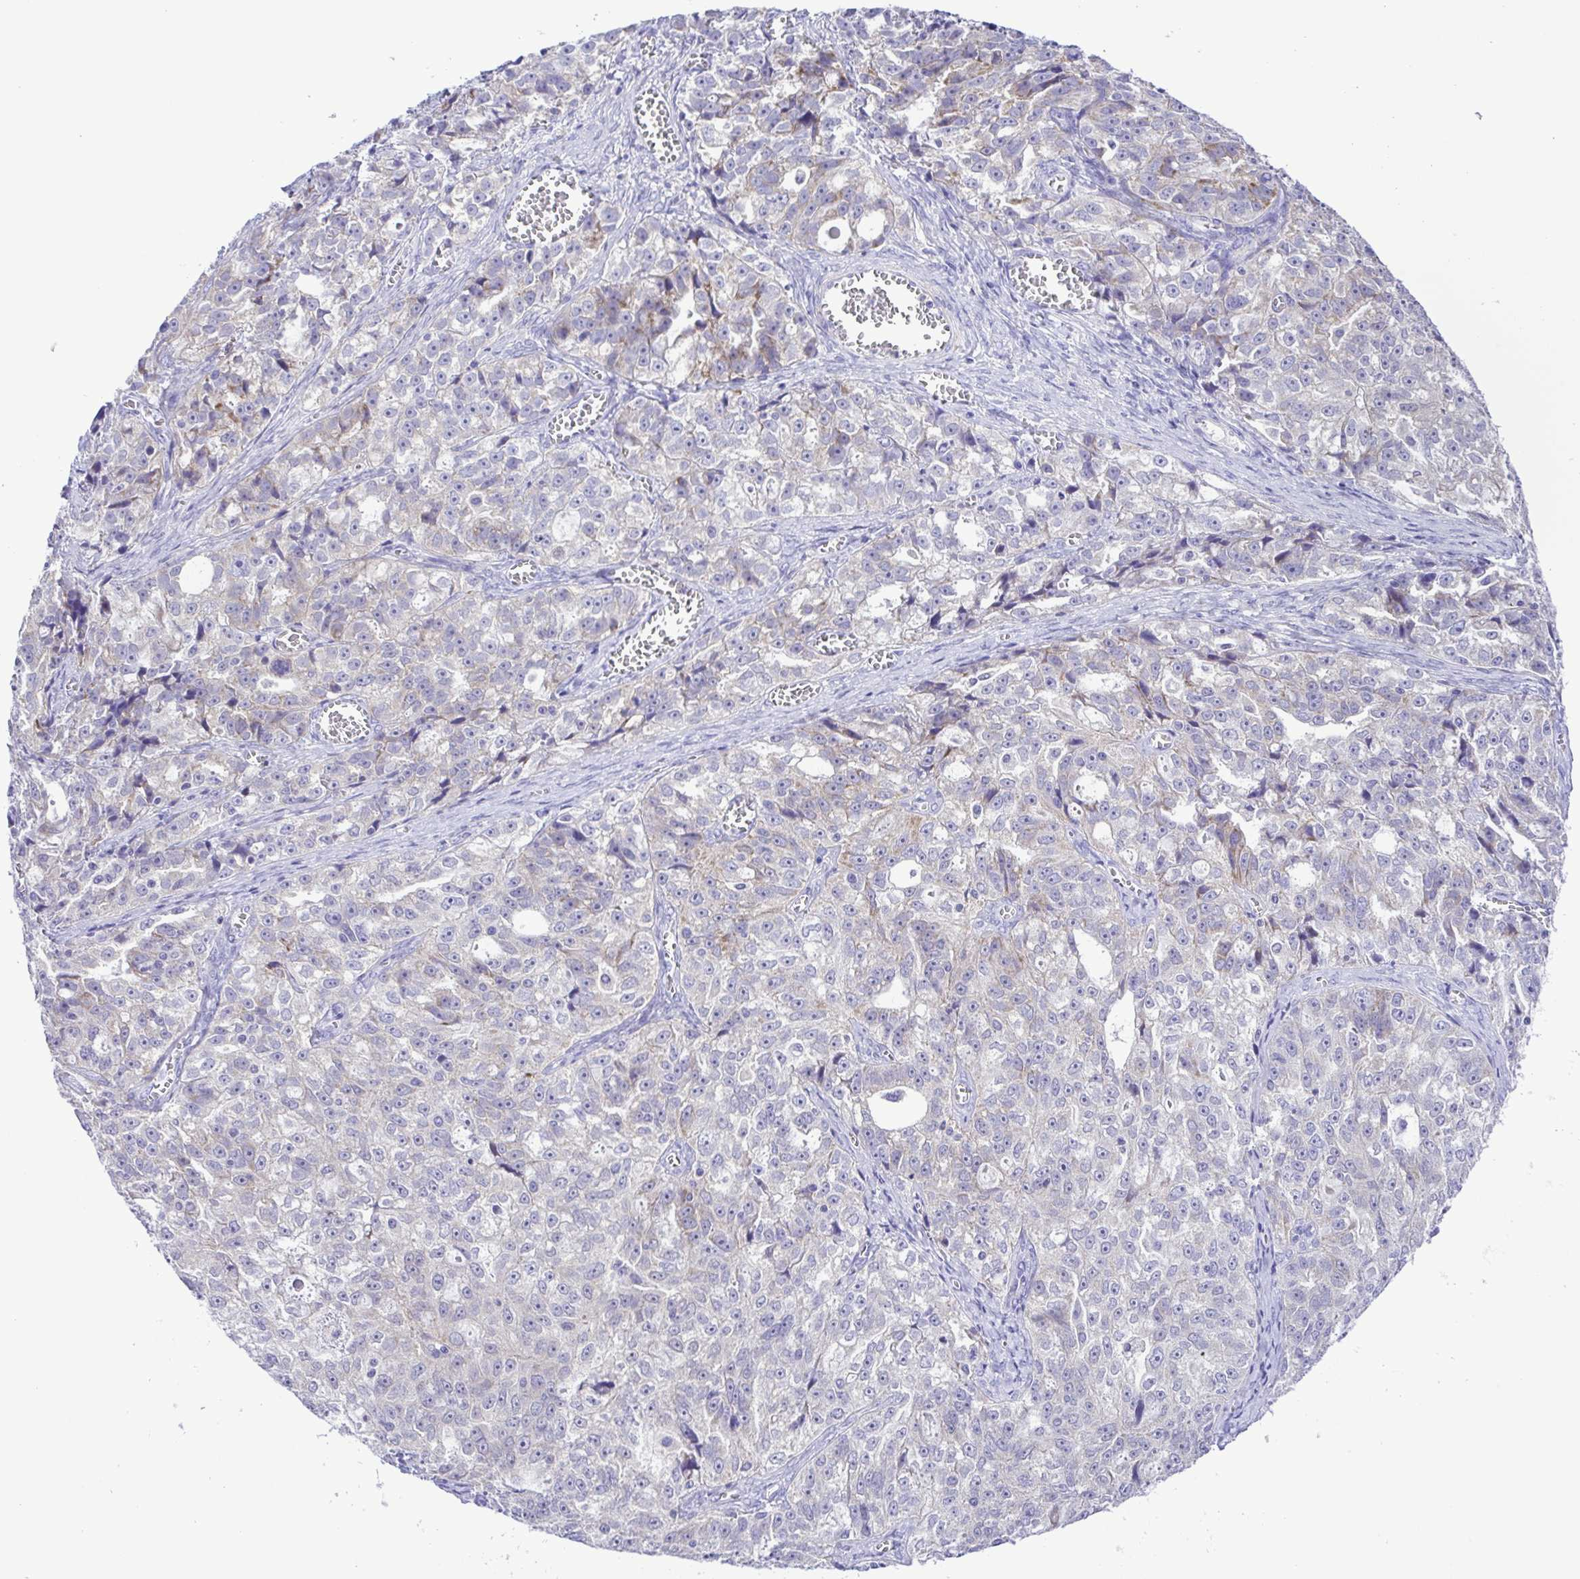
{"staining": {"intensity": "negative", "quantity": "none", "location": "none"}, "tissue": "ovarian cancer", "cell_type": "Tumor cells", "image_type": "cancer", "snomed": [{"axis": "morphology", "description": "Cystadenocarcinoma, serous, NOS"}, {"axis": "topography", "description": "Ovary"}], "caption": "Immunohistochemical staining of human ovarian cancer (serous cystadenocarcinoma) displays no significant positivity in tumor cells.", "gene": "SYT1", "patient": {"sex": "female", "age": 51}}